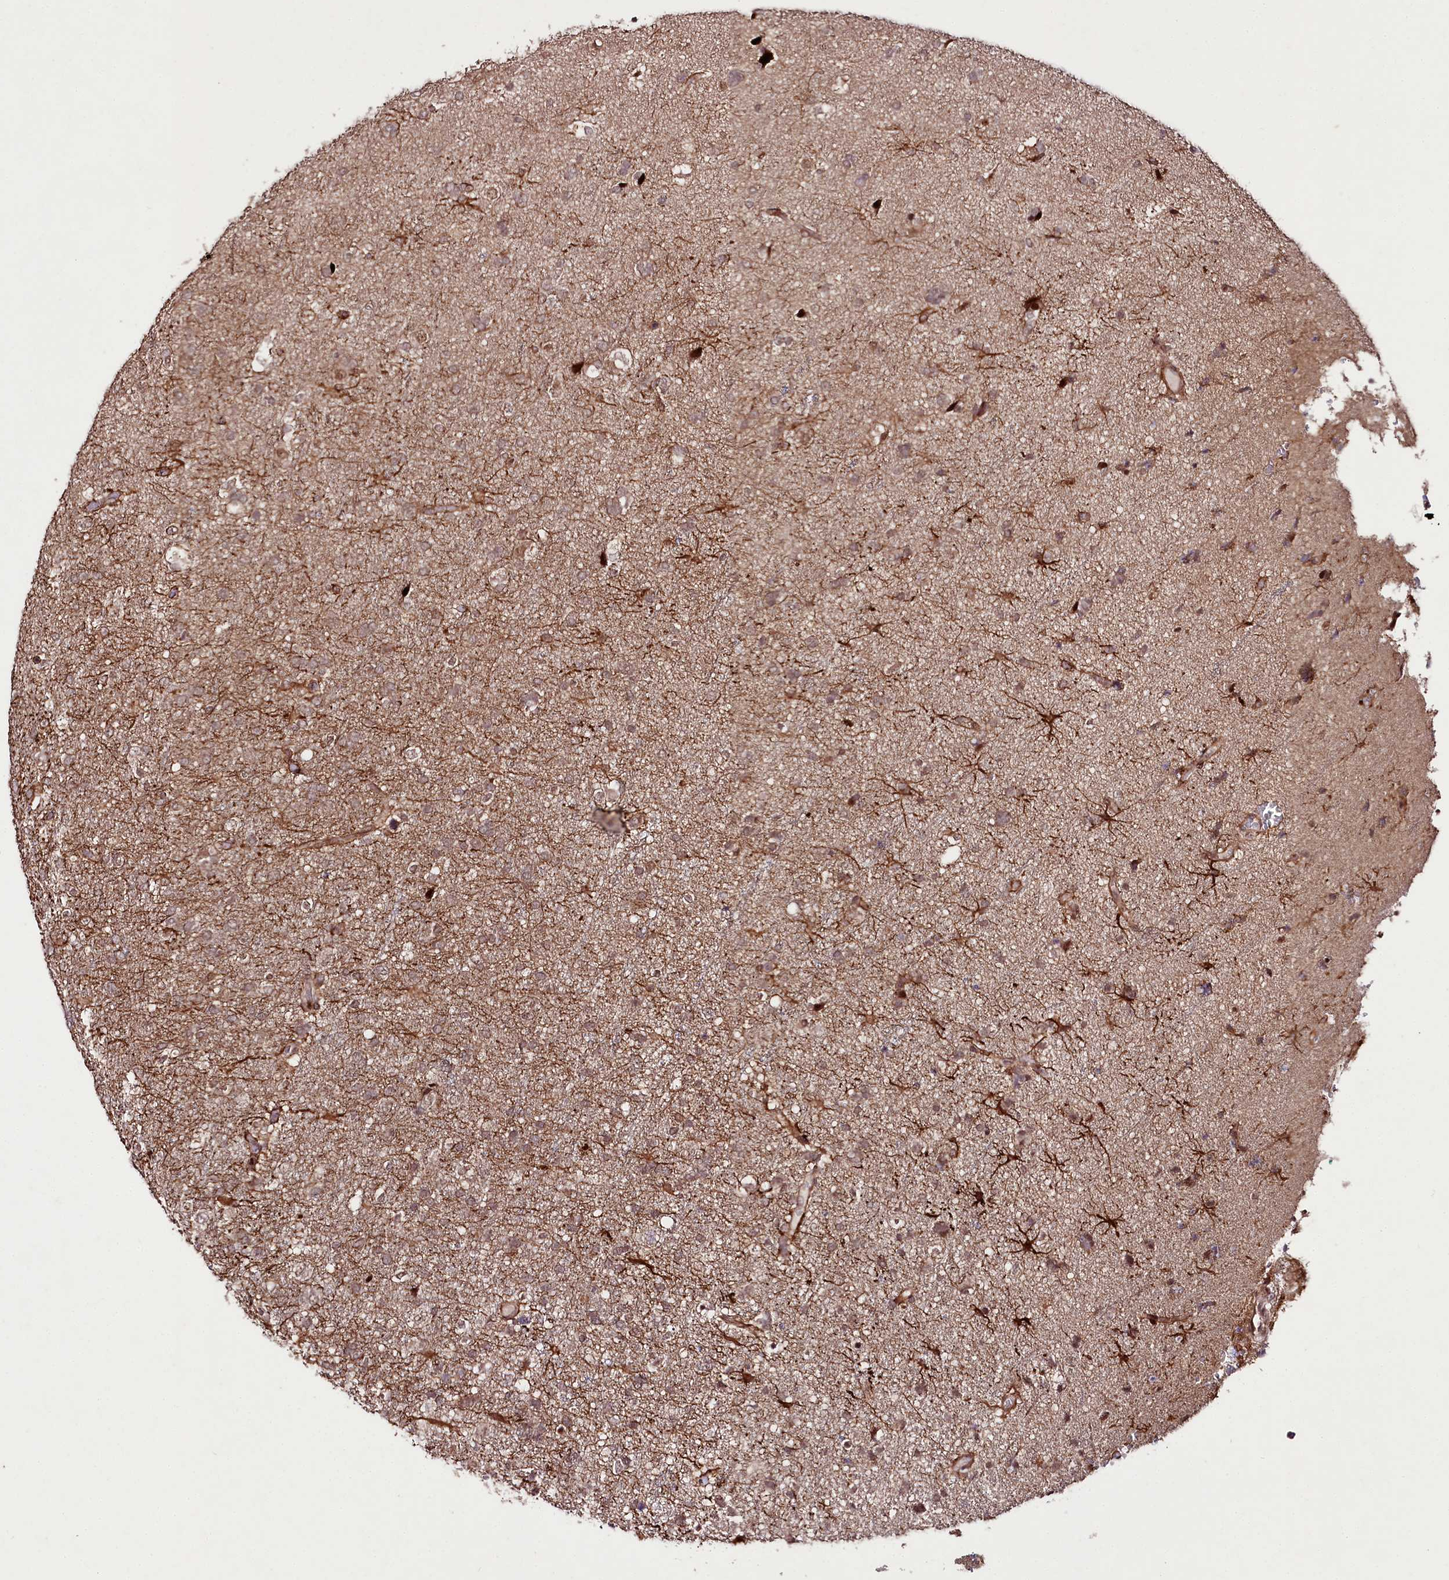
{"staining": {"intensity": "moderate", "quantity": "25%-75%", "location": "cytoplasmic/membranous,nuclear"}, "tissue": "glioma", "cell_type": "Tumor cells", "image_type": "cancer", "snomed": [{"axis": "morphology", "description": "Glioma, malignant, High grade"}, {"axis": "topography", "description": "Brain"}], "caption": "A photomicrograph of human high-grade glioma (malignant) stained for a protein displays moderate cytoplasmic/membranous and nuclear brown staining in tumor cells. (IHC, brightfield microscopy, high magnification).", "gene": "PHLDB1", "patient": {"sex": "male", "age": 61}}